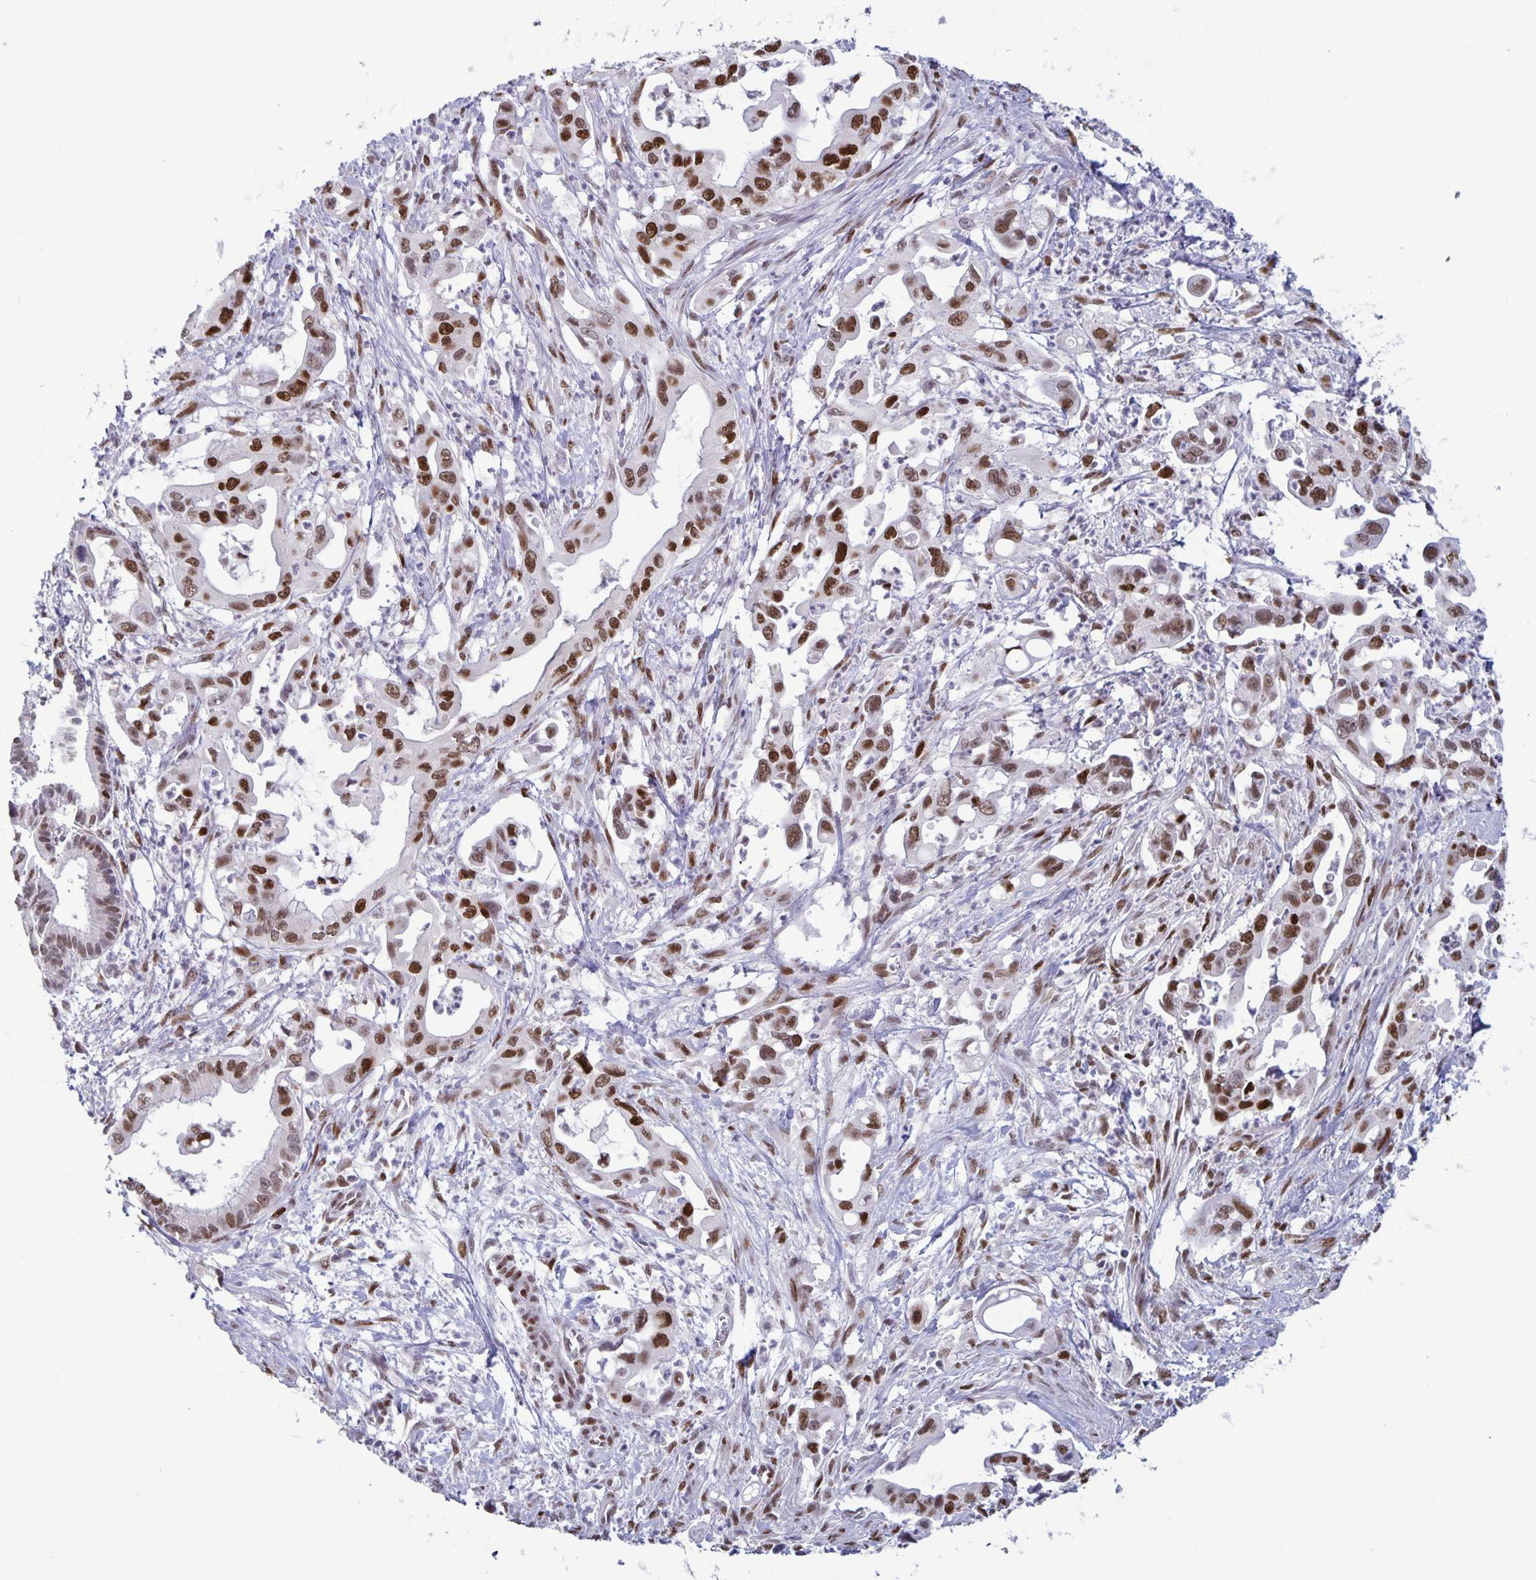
{"staining": {"intensity": "moderate", "quantity": ">75%", "location": "nuclear"}, "tissue": "pancreatic cancer", "cell_type": "Tumor cells", "image_type": "cancer", "snomed": [{"axis": "morphology", "description": "Adenocarcinoma, NOS"}, {"axis": "topography", "description": "Pancreas"}], "caption": "An immunohistochemistry micrograph of tumor tissue is shown. Protein staining in brown highlights moderate nuclear positivity in pancreatic cancer within tumor cells. Nuclei are stained in blue.", "gene": "JUND", "patient": {"sex": "male", "age": 61}}